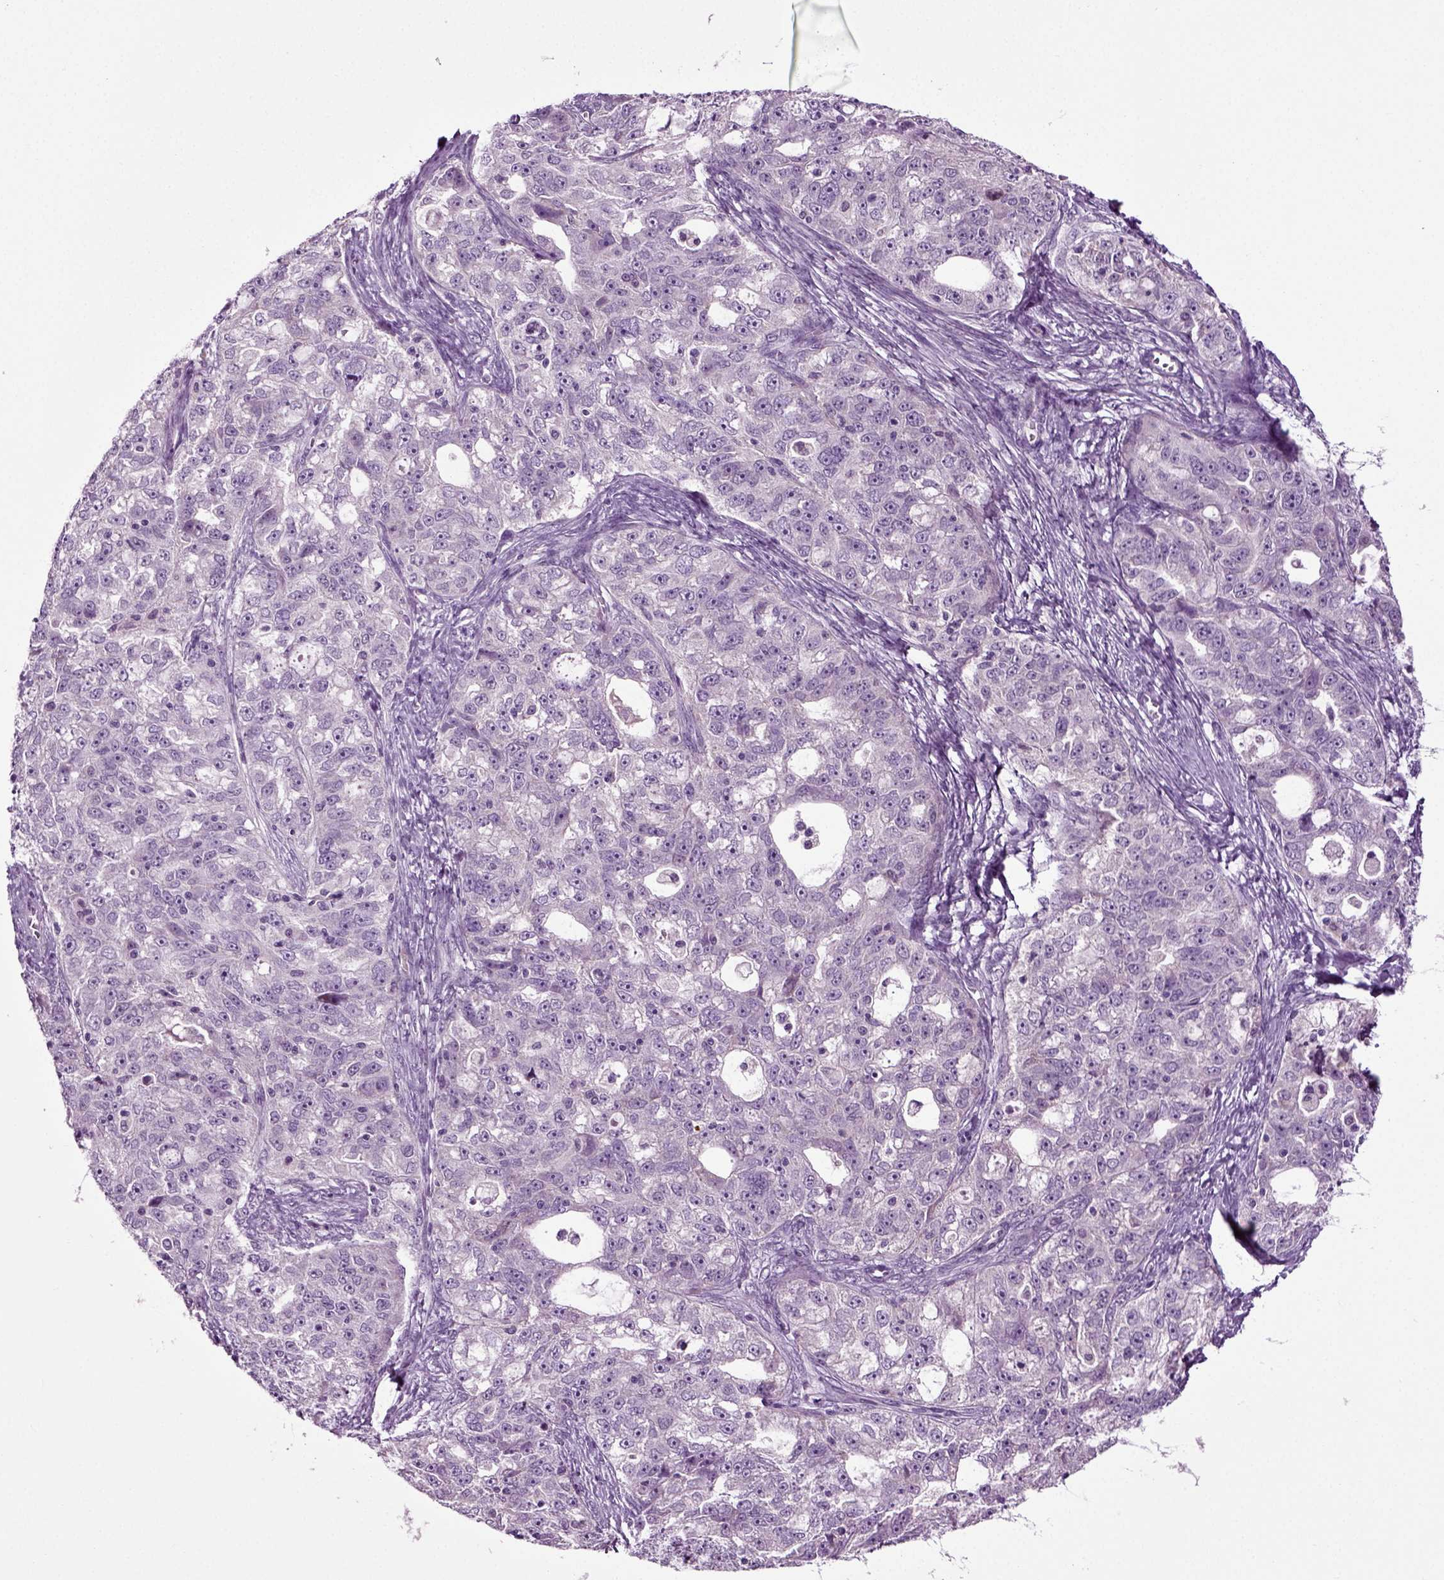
{"staining": {"intensity": "negative", "quantity": "none", "location": "none"}, "tissue": "ovarian cancer", "cell_type": "Tumor cells", "image_type": "cancer", "snomed": [{"axis": "morphology", "description": "Cystadenocarcinoma, serous, NOS"}, {"axis": "topography", "description": "Ovary"}], "caption": "The histopathology image displays no staining of tumor cells in ovarian serous cystadenocarcinoma.", "gene": "SPATA17", "patient": {"sex": "female", "age": 51}}